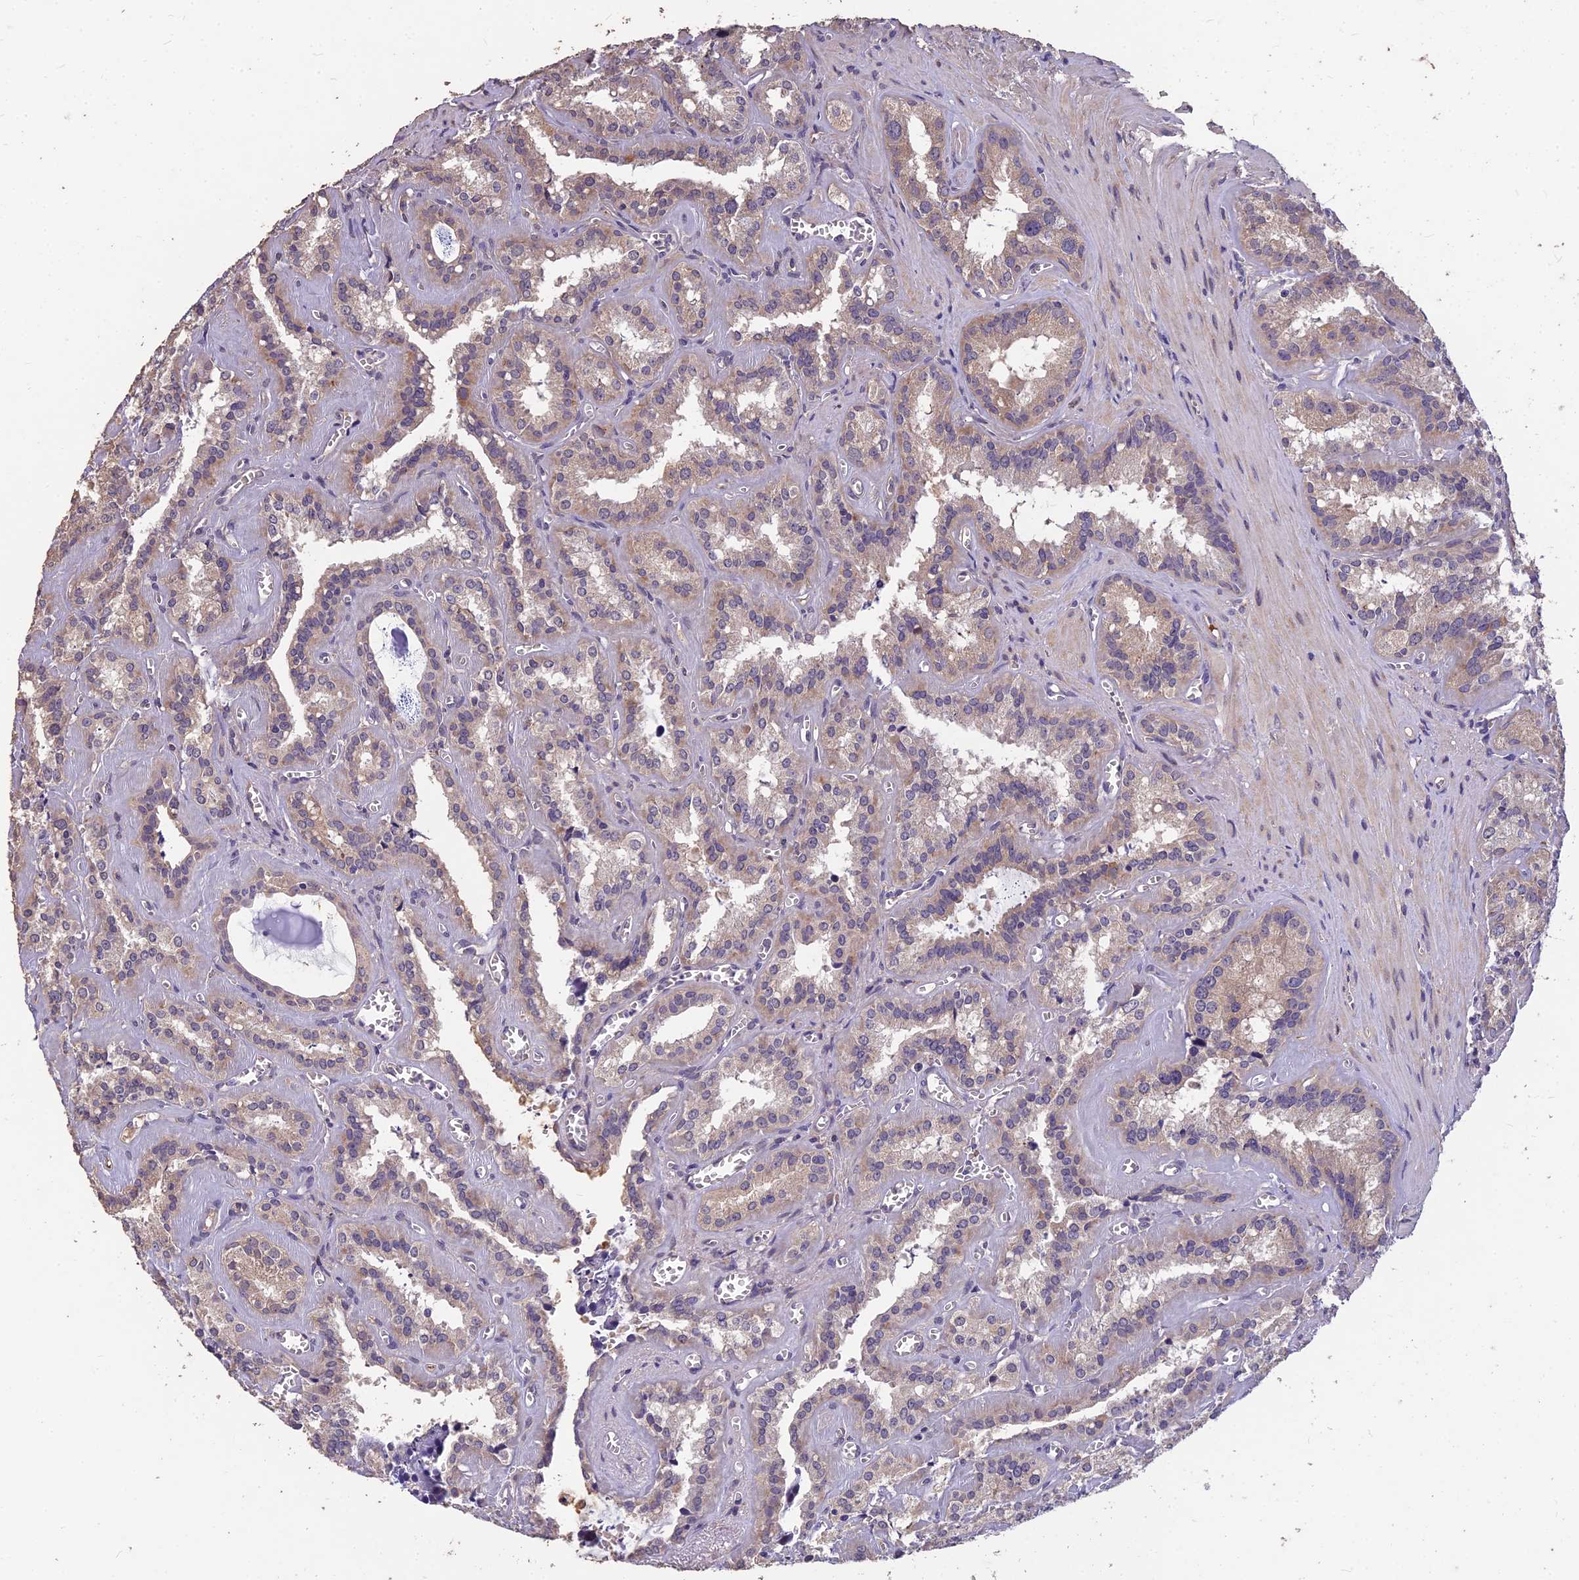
{"staining": {"intensity": "weak", "quantity": "25%-75%", "location": "cytoplasmic/membranous"}, "tissue": "seminal vesicle", "cell_type": "Glandular cells", "image_type": "normal", "snomed": [{"axis": "morphology", "description": "Normal tissue, NOS"}, {"axis": "topography", "description": "Prostate"}, {"axis": "topography", "description": "Seminal veicle"}], "caption": "Immunohistochemistry histopathology image of unremarkable seminal vesicle: seminal vesicle stained using IHC exhibits low levels of weak protein expression localized specifically in the cytoplasmic/membranous of glandular cells, appearing as a cytoplasmic/membranous brown color.", "gene": "CEACAM16", "patient": {"sex": "male", "age": 59}}